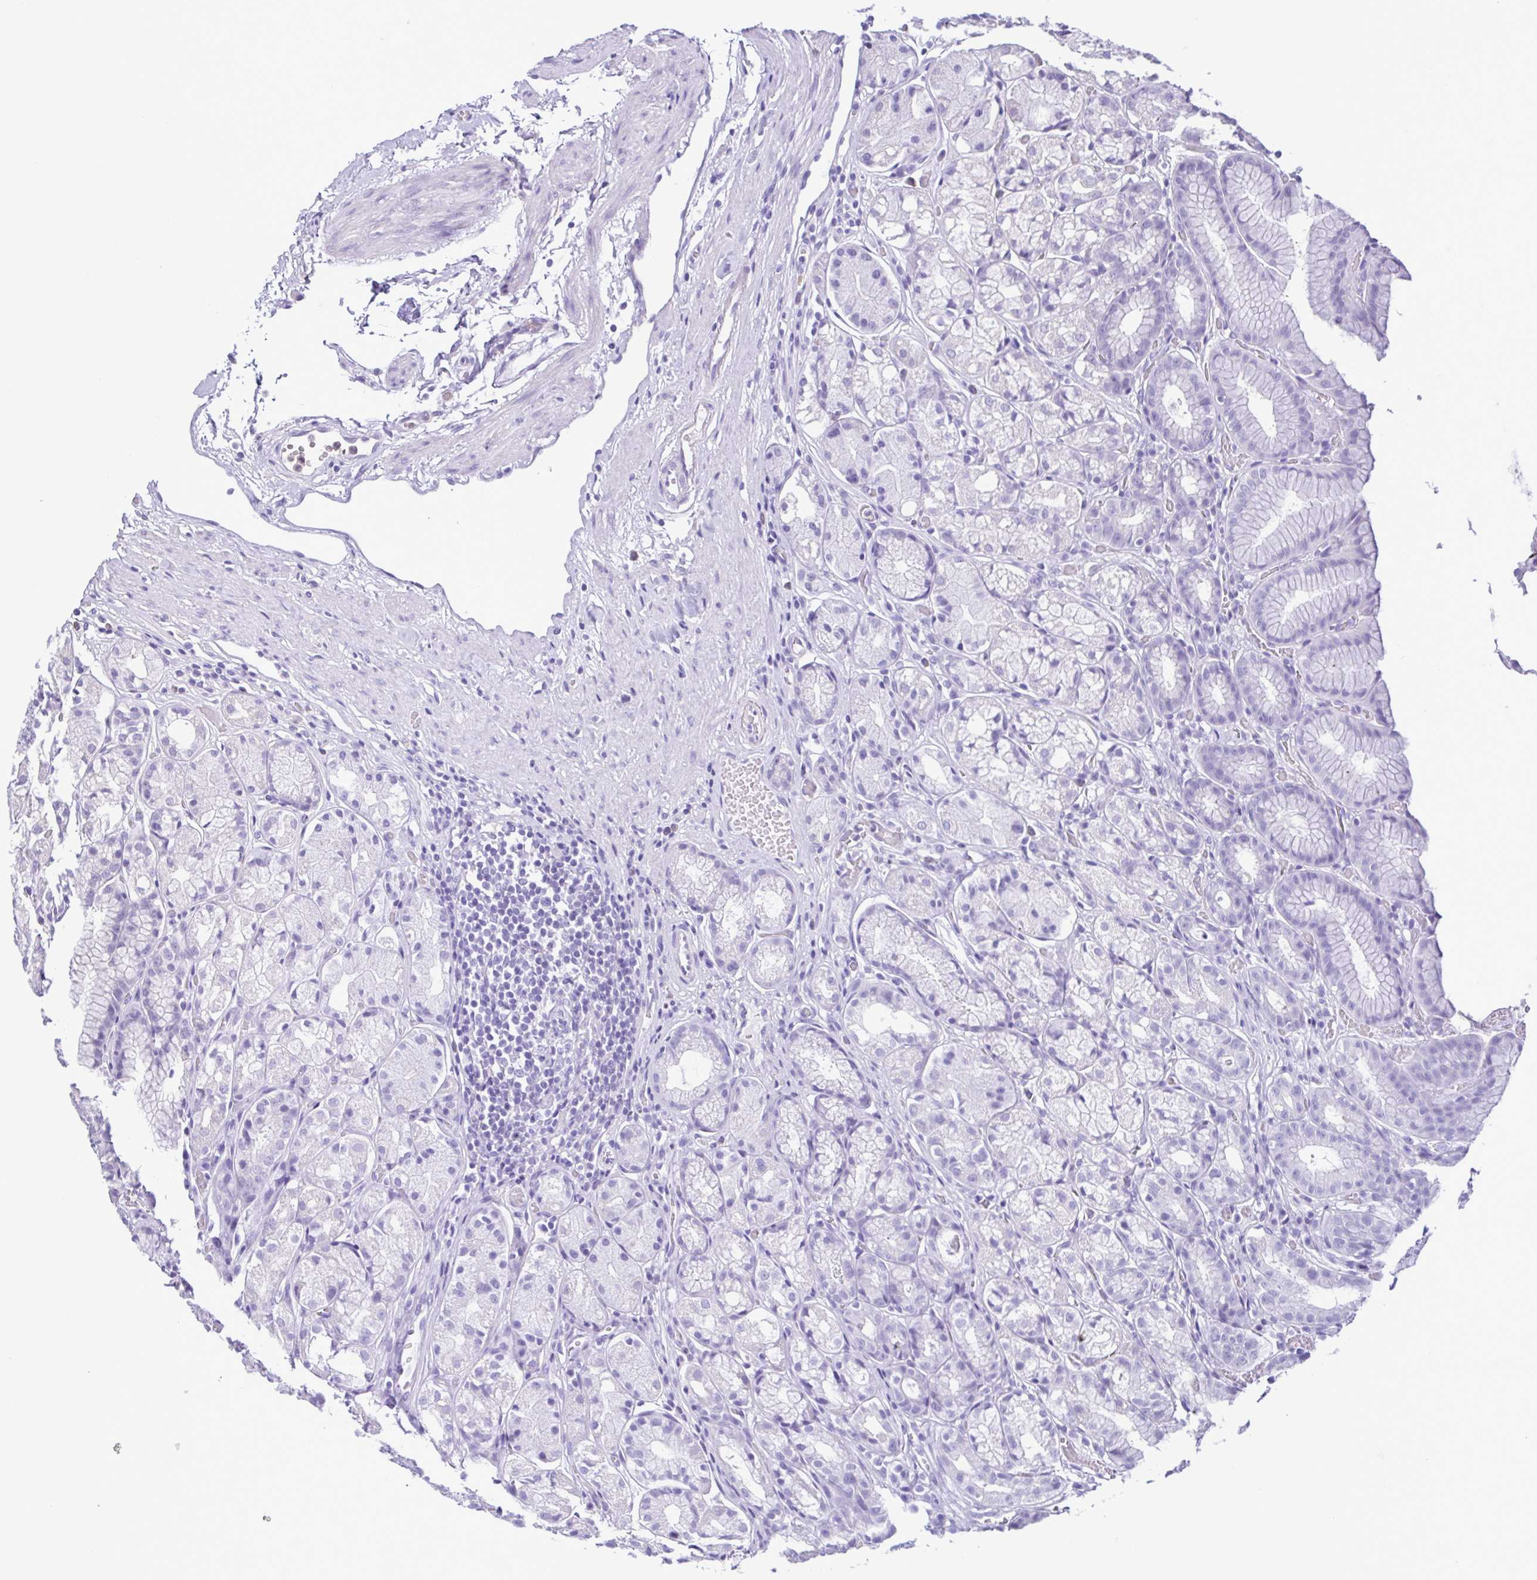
{"staining": {"intensity": "negative", "quantity": "none", "location": "none"}, "tissue": "stomach", "cell_type": "Glandular cells", "image_type": "normal", "snomed": [{"axis": "morphology", "description": "Normal tissue, NOS"}, {"axis": "topography", "description": "Stomach"}], "caption": "High power microscopy histopathology image of an IHC histopathology image of unremarkable stomach, revealing no significant staining in glandular cells. (Stains: DAB (3,3'-diaminobenzidine) IHC with hematoxylin counter stain, Microscopy: brightfield microscopy at high magnification).", "gene": "CBY2", "patient": {"sex": "male", "age": 70}}